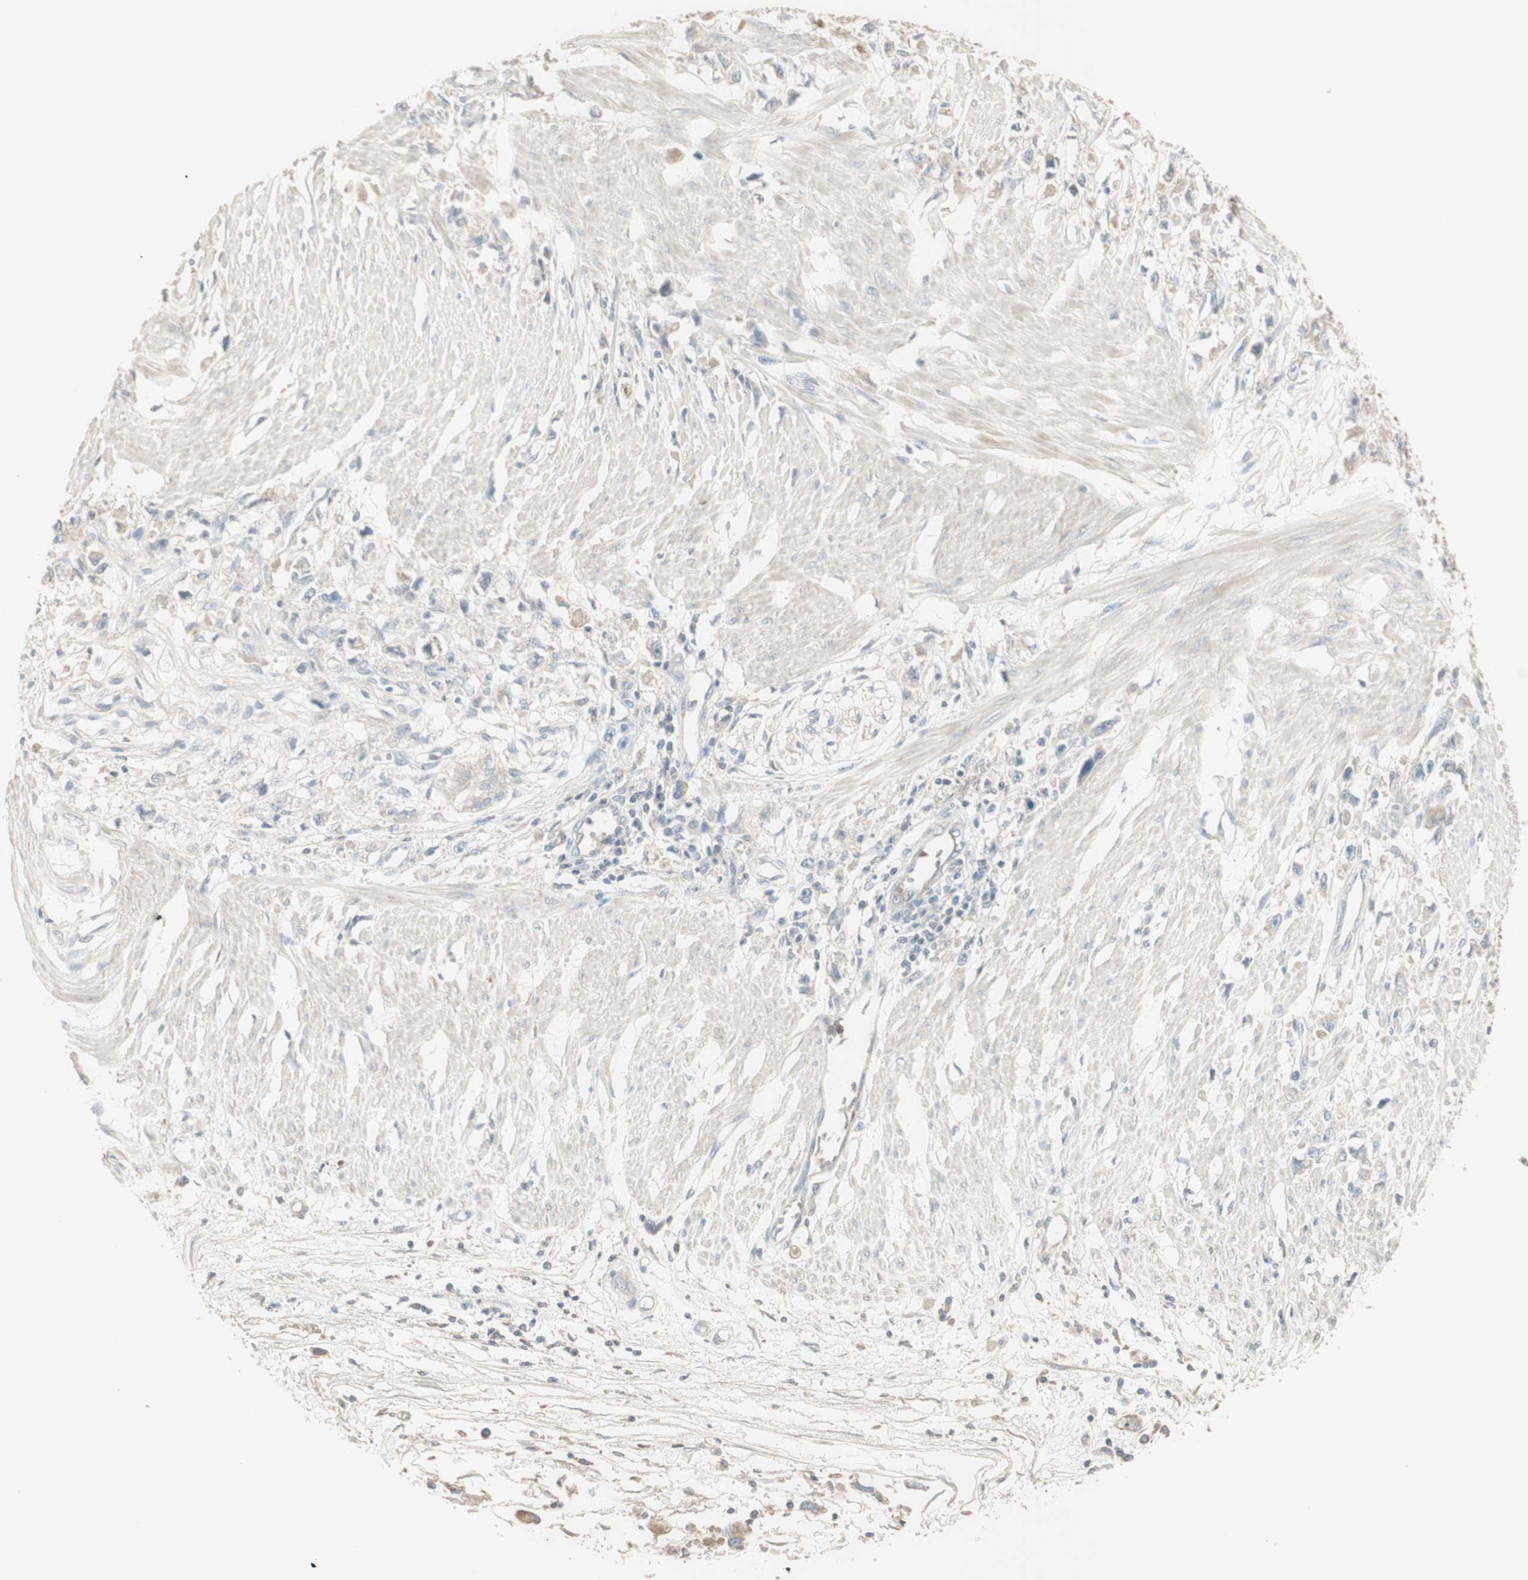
{"staining": {"intensity": "negative", "quantity": "none", "location": "none"}, "tissue": "stomach cancer", "cell_type": "Tumor cells", "image_type": "cancer", "snomed": [{"axis": "morphology", "description": "Adenocarcinoma, NOS"}, {"axis": "topography", "description": "Stomach"}], "caption": "The micrograph shows no significant staining in tumor cells of adenocarcinoma (stomach).", "gene": "IFNG", "patient": {"sex": "female", "age": 59}}